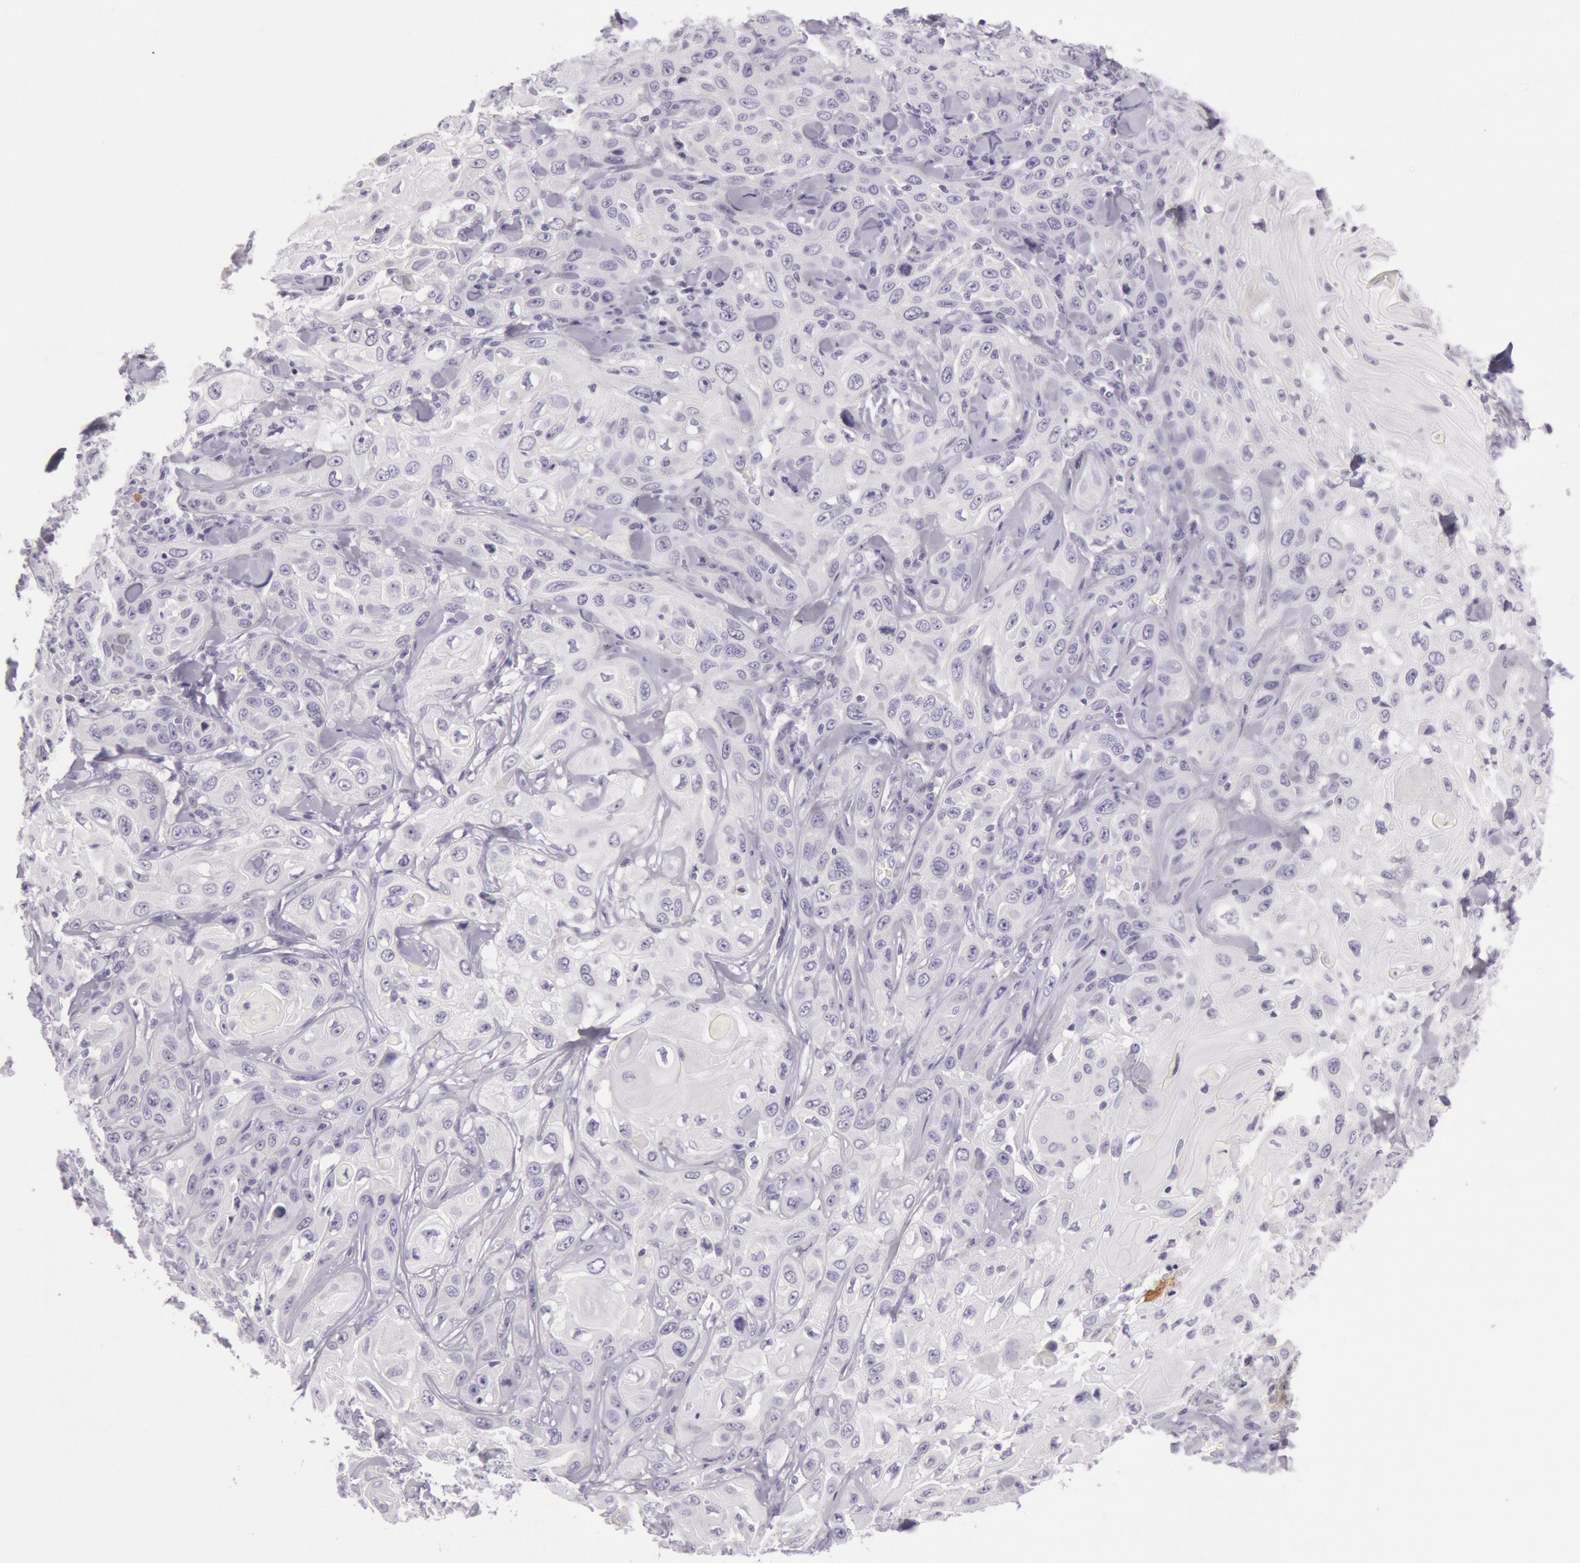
{"staining": {"intensity": "negative", "quantity": "none", "location": "none"}, "tissue": "skin cancer", "cell_type": "Tumor cells", "image_type": "cancer", "snomed": [{"axis": "morphology", "description": "Squamous cell carcinoma, NOS"}, {"axis": "topography", "description": "Skin"}], "caption": "Immunohistochemistry (IHC) of squamous cell carcinoma (skin) reveals no staining in tumor cells.", "gene": "CKB", "patient": {"sex": "male", "age": 84}}